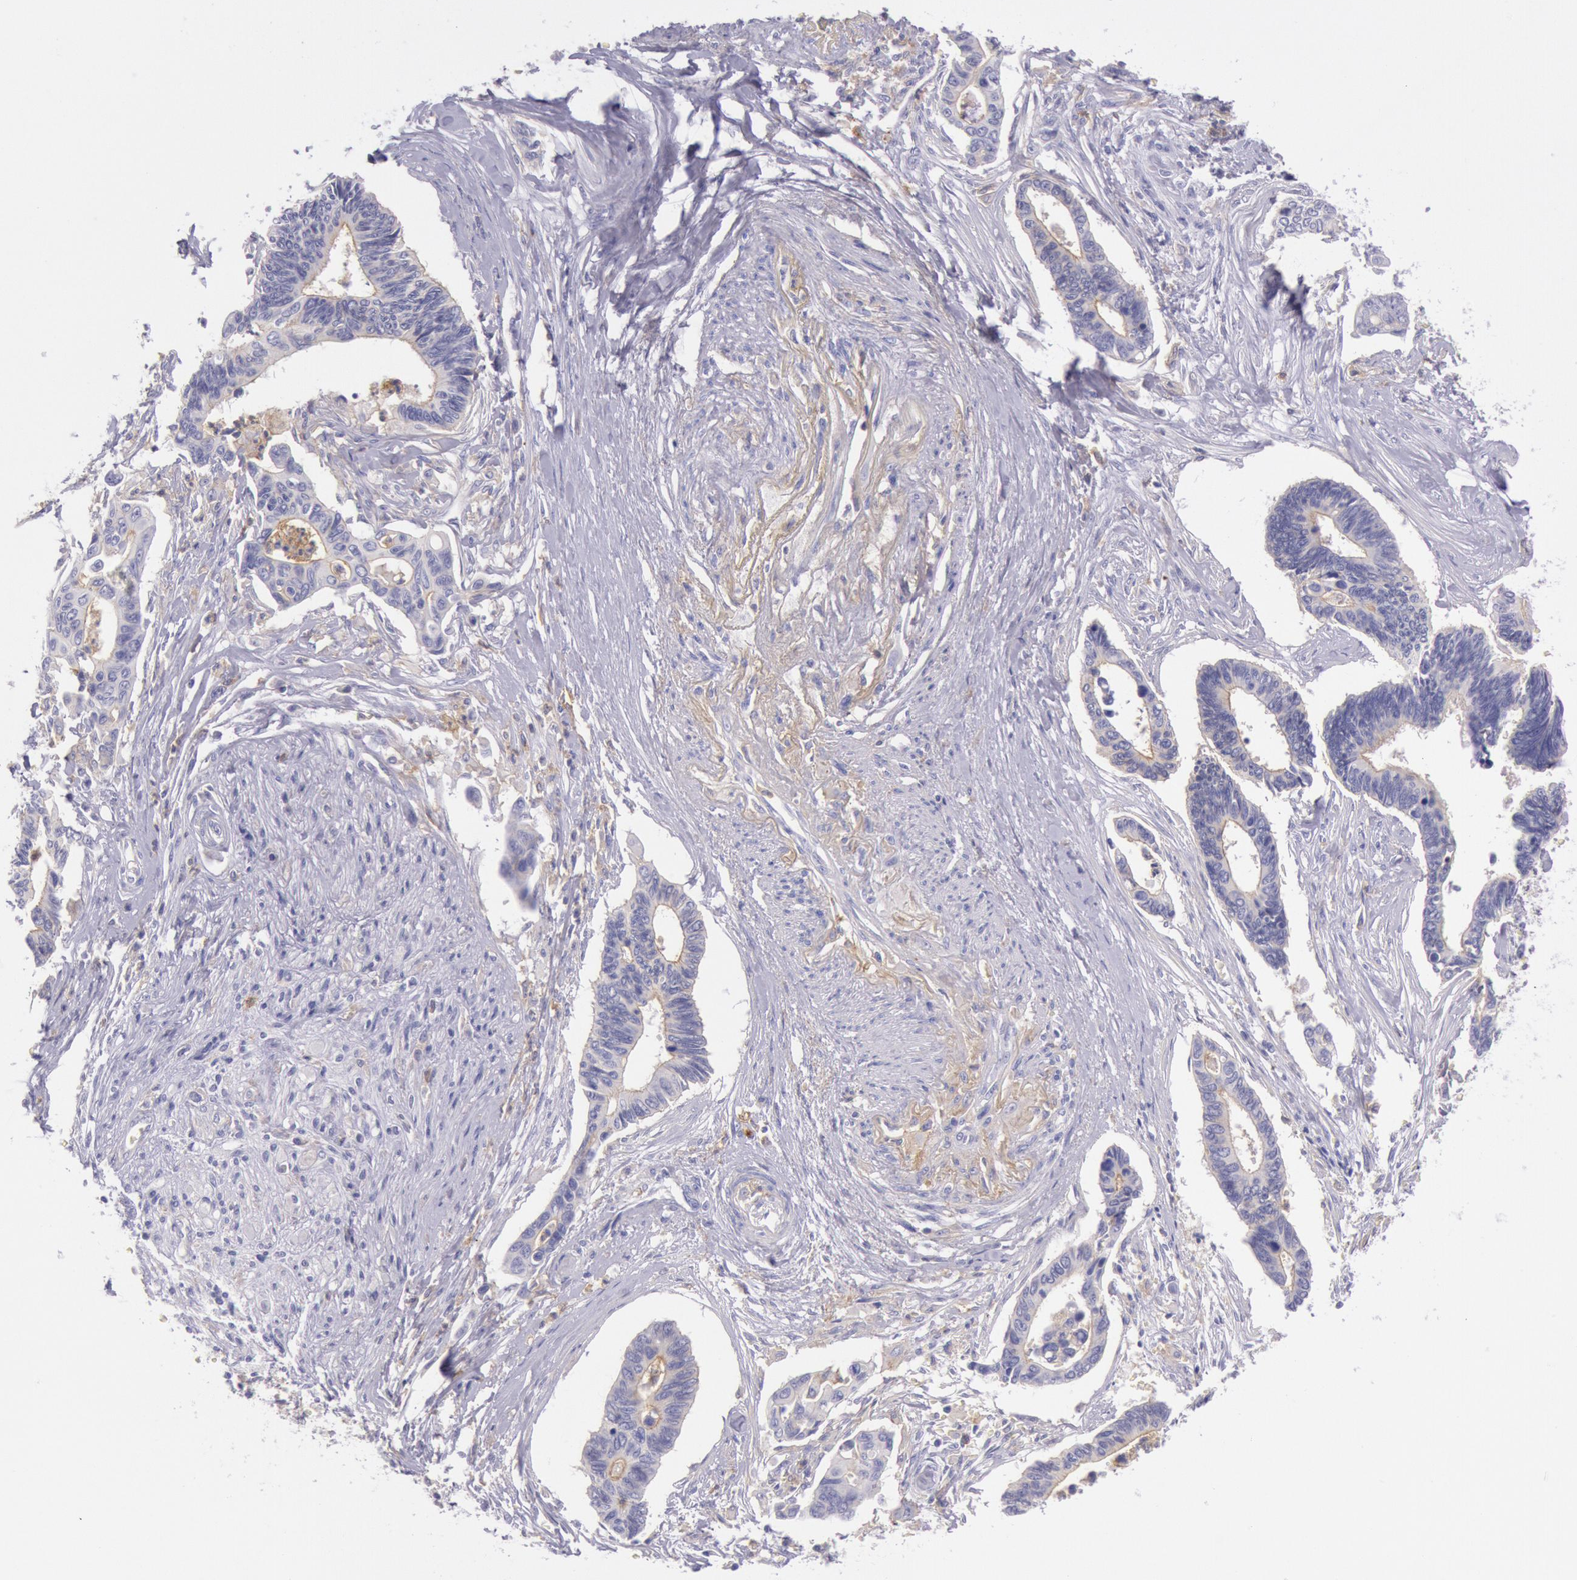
{"staining": {"intensity": "negative", "quantity": "none", "location": "none"}, "tissue": "pancreatic cancer", "cell_type": "Tumor cells", "image_type": "cancer", "snomed": [{"axis": "morphology", "description": "Adenocarcinoma, NOS"}, {"axis": "topography", "description": "Pancreas"}], "caption": "Immunohistochemistry image of pancreatic cancer stained for a protein (brown), which exhibits no positivity in tumor cells. (DAB (3,3'-diaminobenzidine) immunohistochemistry (IHC) with hematoxylin counter stain).", "gene": "LYN", "patient": {"sex": "female", "age": 70}}